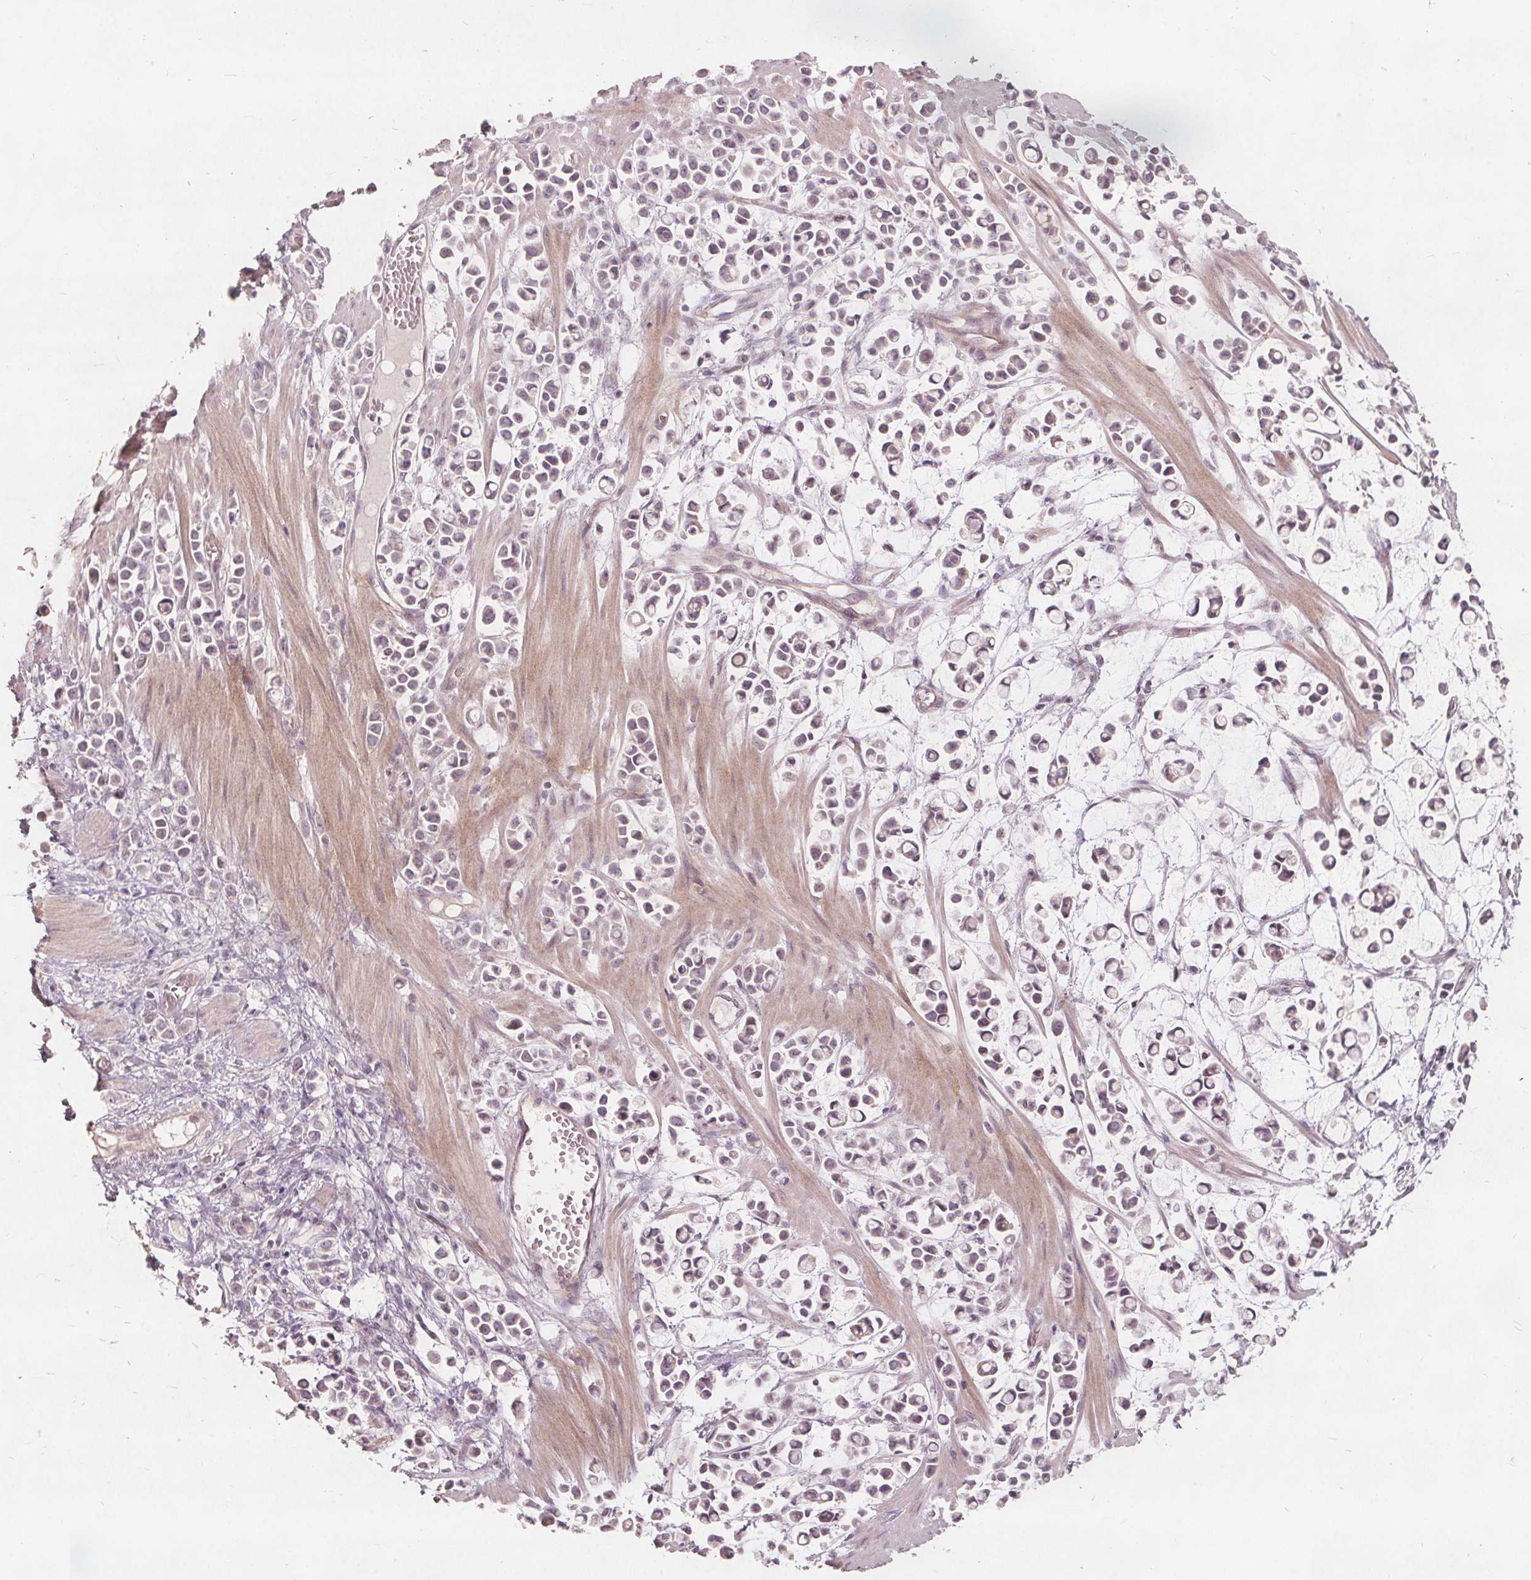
{"staining": {"intensity": "negative", "quantity": "none", "location": "none"}, "tissue": "stomach cancer", "cell_type": "Tumor cells", "image_type": "cancer", "snomed": [{"axis": "morphology", "description": "Adenocarcinoma, NOS"}, {"axis": "topography", "description": "Stomach"}], "caption": "A photomicrograph of adenocarcinoma (stomach) stained for a protein displays no brown staining in tumor cells.", "gene": "PTPRT", "patient": {"sex": "male", "age": 82}}